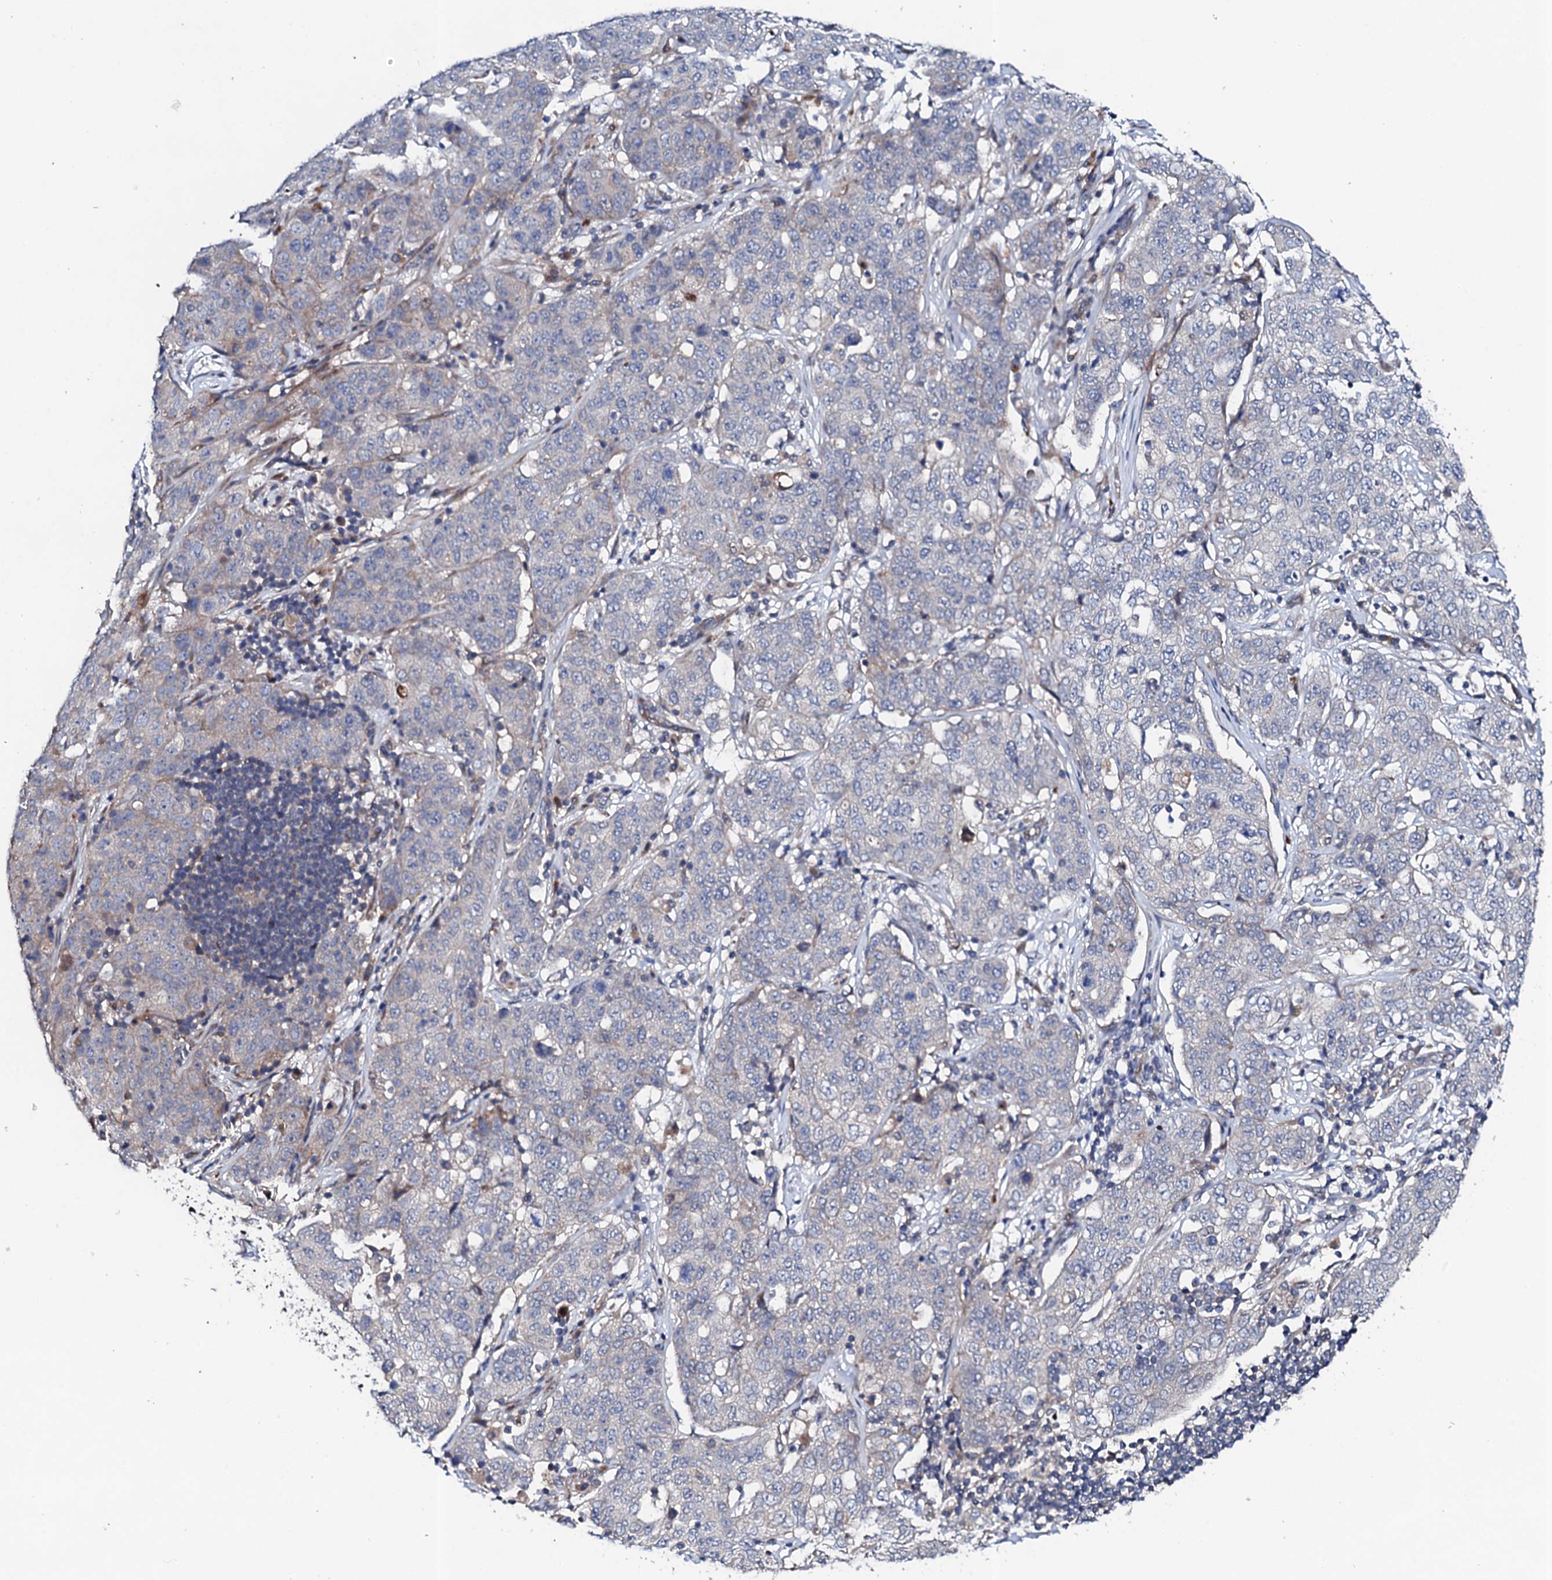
{"staining": {"intensity": "negative", "quantity": "none", "location": "none"}, "tissue": "stomach cancer", "cell_type": "Tumor cells", "image_type": "cancer", "snomed": [{"axis": "morphology", "description": "Normal tissue, NOS"}, {"axis": "morphology", "description": "Adenocarcinoma, NOS"}, {"axis": "topography", "description": "Lymph node"}, {"axis": "topography", "description": "Stomach"}], "caption": "Human stomach adenocarcinoma stained for a protein using IHC exhibits no positivity in tumor cells.", "gene": "CIAO2A", "patient": {"sex": "male", "age": 48}}